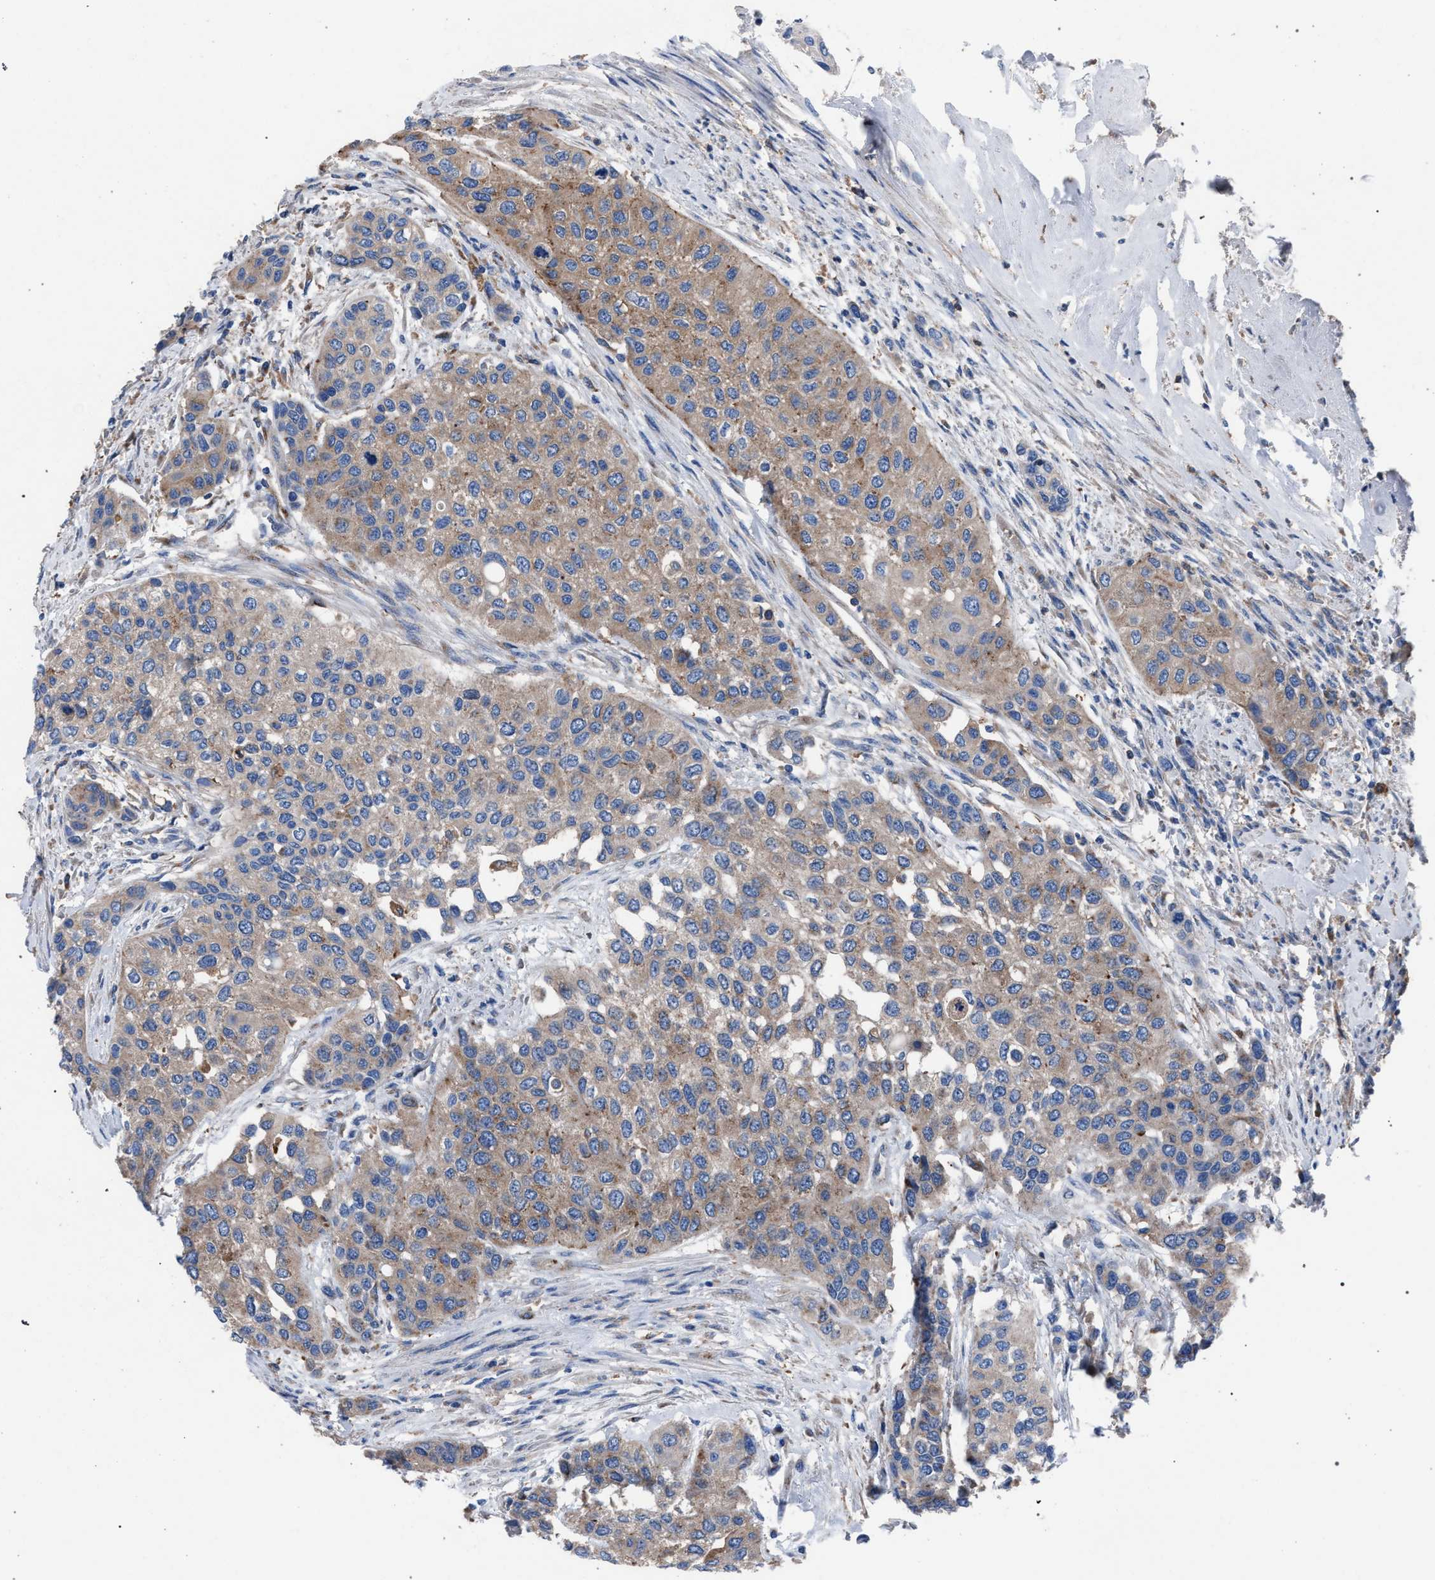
{"staining": {"intensity": "weak", "quantity": ">75%", "location": "cytoplasmic/membranous"}, "tissue": "urothelial cancer", "cell_type": "Tumor cells", "image_type": "cancer", "snomed": [{"axis": "morphology", "description": "Urothelial carcinoma, High grade"}, {"axis": "topography", "description": "Urinary bladder"}], "caption": "A photomicrograph showing weak cytoplasmic/membranous positivity in about >75% of tumor cells in high-grade urothelial carcinoma, as visualized by brown immunohistochemical staining.", "gene": "ATP6V0A1", "patient": {"sex": "female", "age": 56}}